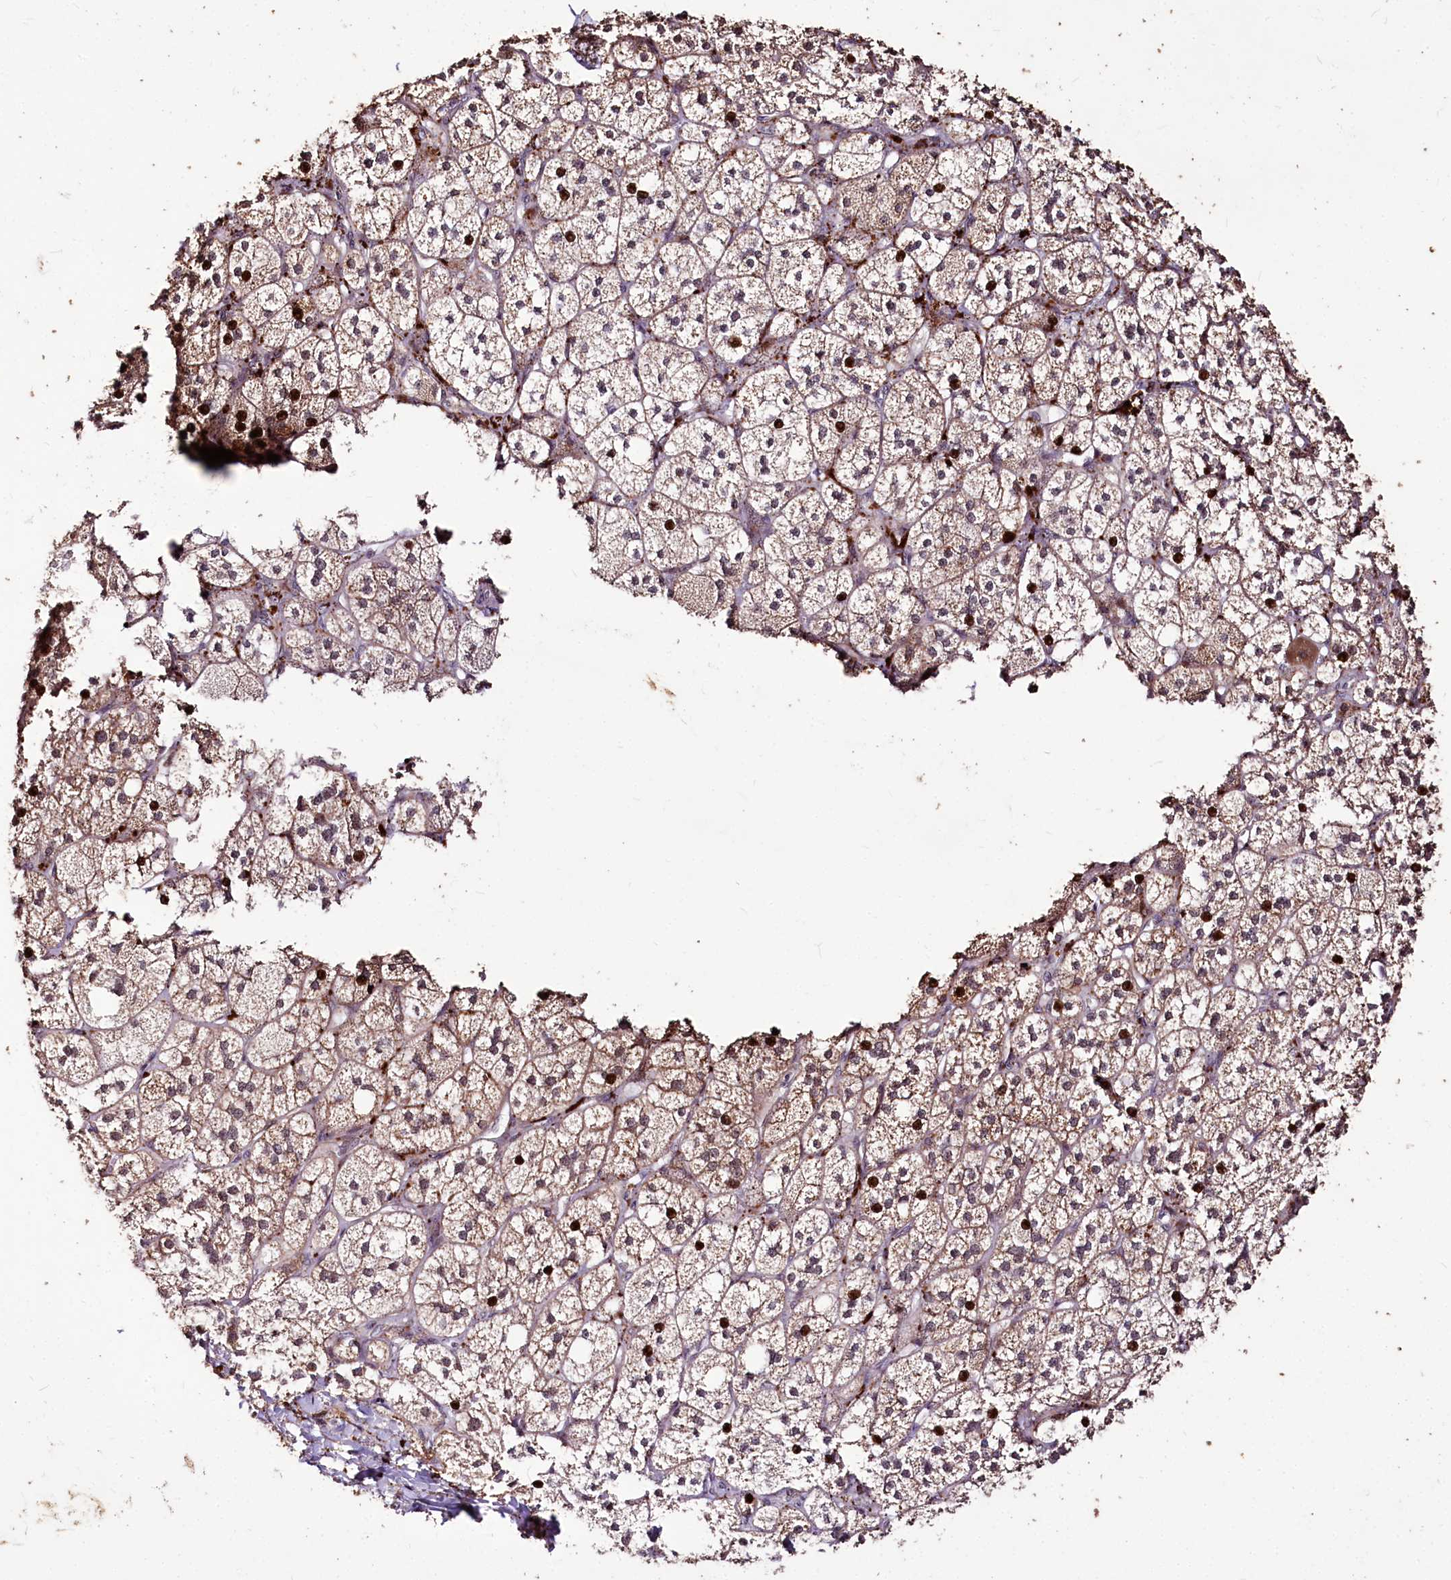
{"staining": {"intensity": "strong", "quantity": "25%-75%", "location": "cytoplasmic/membranous,nuclear"}, "tissue": "adrenal gland", "cell_type": "Glandular cells", "image_type": "normal", "snomed": [{"axis": "morphology", "description": "Normal tissue, NOS"}, {"axis": "topography", "description": "Adrenal gland"}], "caption": "Adrenal gland stained with DAB immunohistochemistry (IHC) shows high levels of strong cytoplasmic/membranous,nuclear staining in approximately 25%-75% of glandular cells.", "gene": "CARD19", "patient": {"sex": "male", "age": 61}}